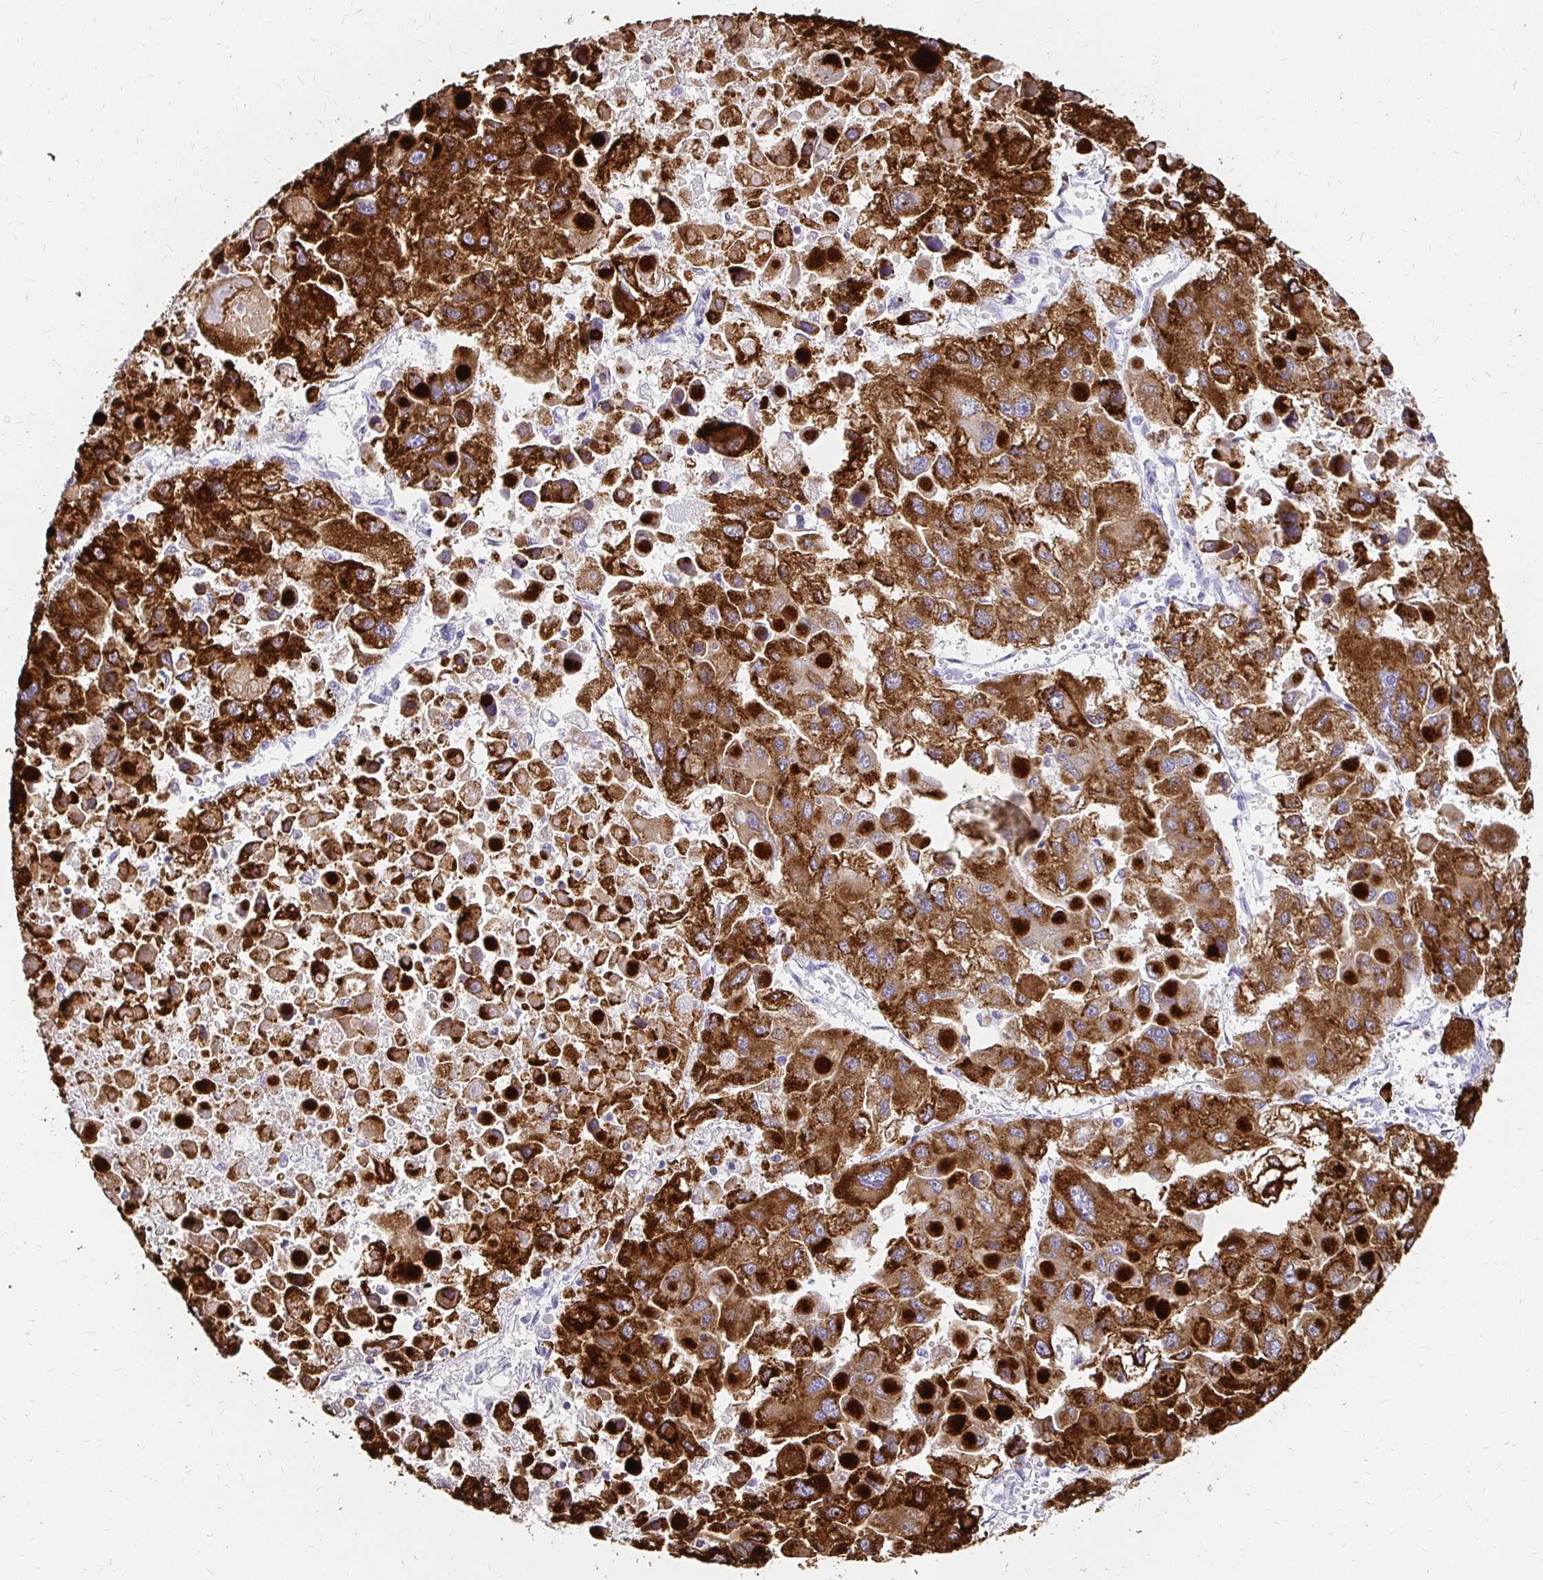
{"staining": {"intensity": "strong", "quantity": ">75%", "location": "cytoplasmic/membranous"}, "tissue": "liver cancer", "cell_type": "Tumor cells", "image_type": "cancer", "snomed": [{"axis": "morphology", "description": "Carcinoma, Hepatocellular, NOS"}, {"axis": "topography", "description": "Liver"}], "caption": "The photomicrograph reveals staining of liver cancer (hepatocellular carcinoma), revealing strong cytoplasmic/membranous protein expression (brown color) within tumor cells. (Brightfield microscopy of DAB IHC at high magnification).", "gene": "UGT1A6", "patient": {"sex": "female", "age": 41}}